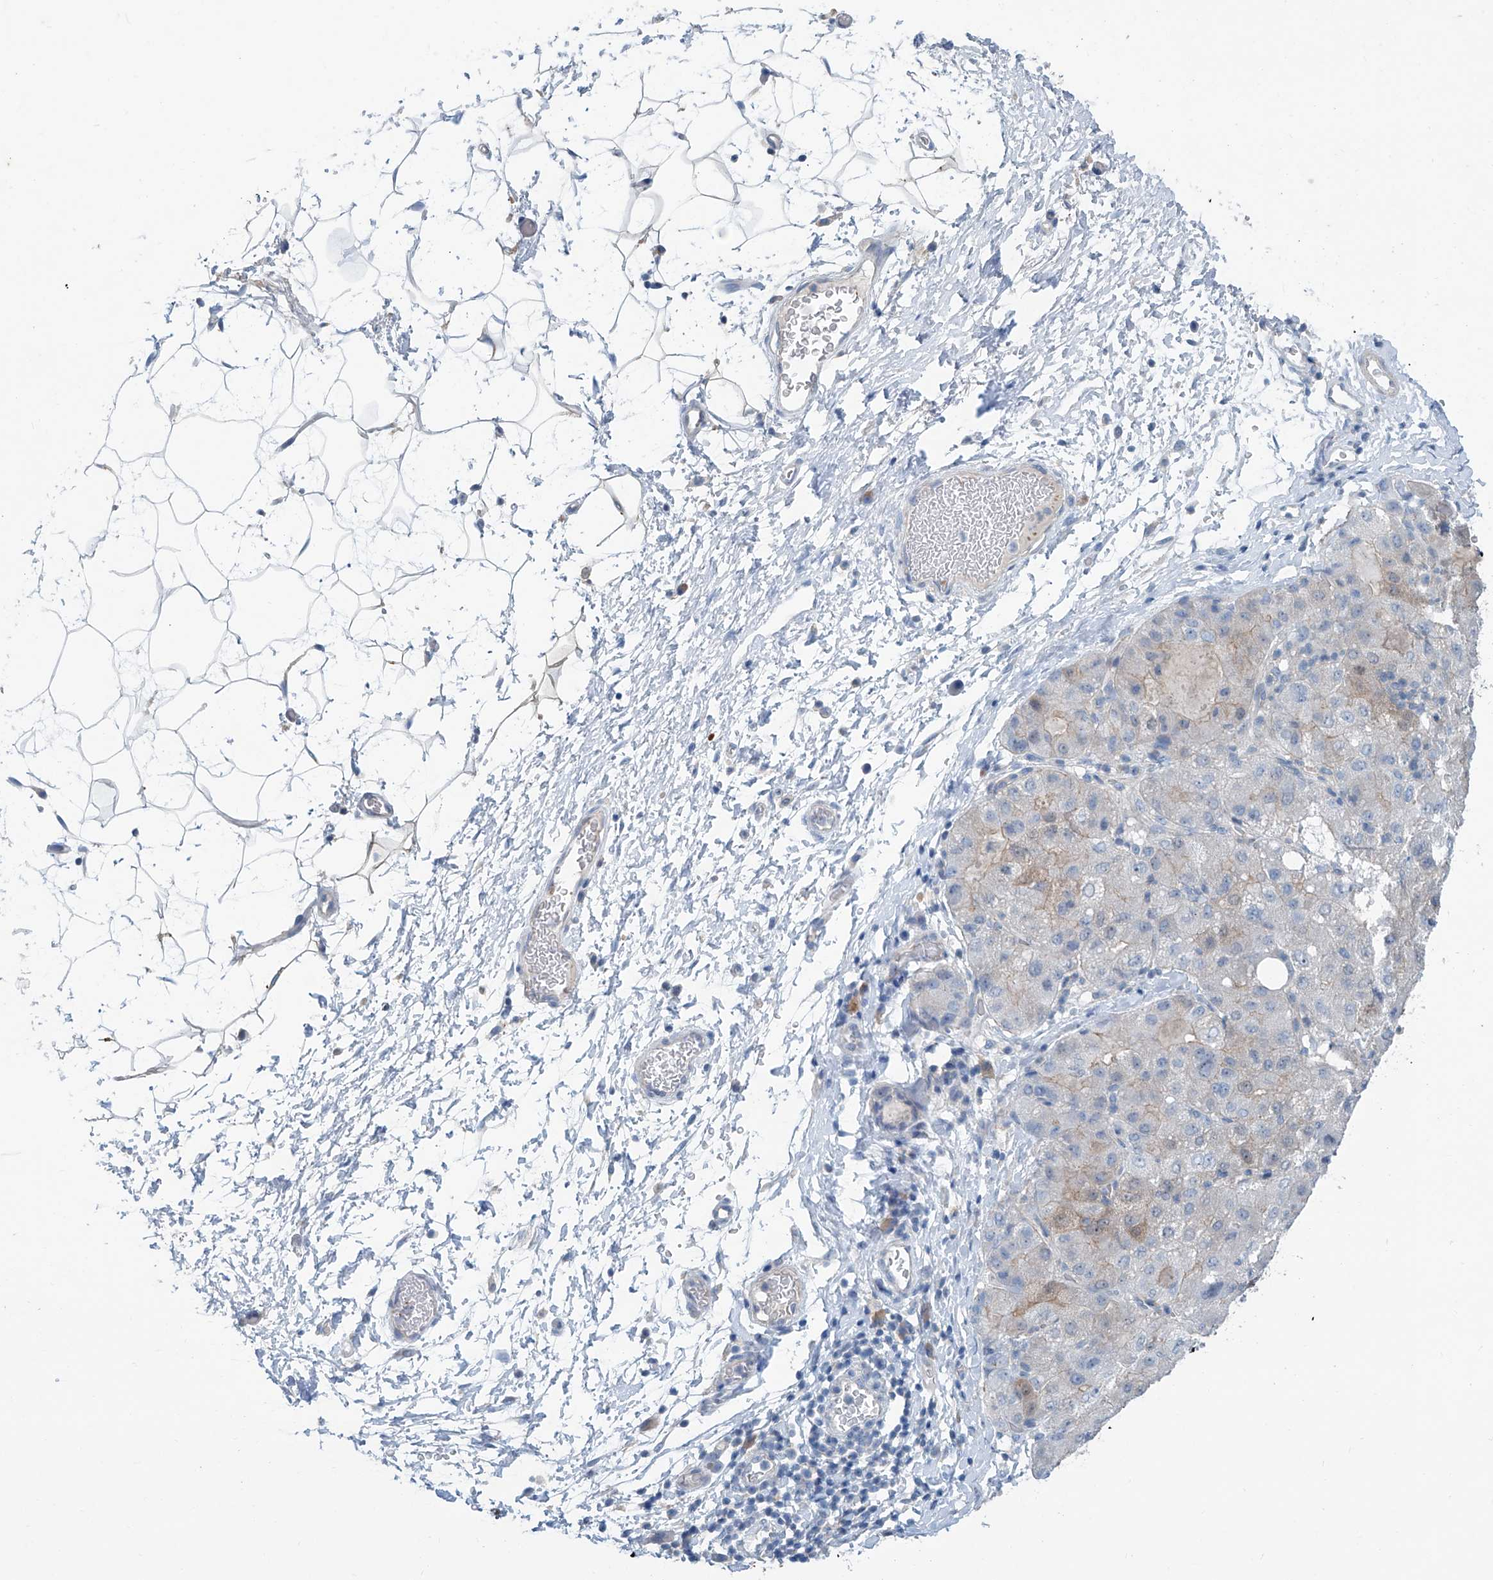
{"staining": {"intensity": "weak", "quantity": "<25%", "location": "cytoplasmic/membranous"}, "tissue": "liver cancer", "cell_type": "Tumor cells", "image_type": "cancer", "snomed": [{"axis": "morphology", "description": "Carcinoma, Hepatocellular, NOS"}, {"axis": "topography", "description": "Liver"}], "caption": "Liver cancer (hepatocellular carcinoma) was stained to show a protein in brown. There is no significant staining in tumor cells. (Stains: DAB (3,3'-diaminobenzidine) immunohistochemistry with hematoxylin counter stain, Microscopy: brightfield microscopy at high magnification).", "gene": "ANKRD34A", "patient": {"sex": "male", "age": 80}}